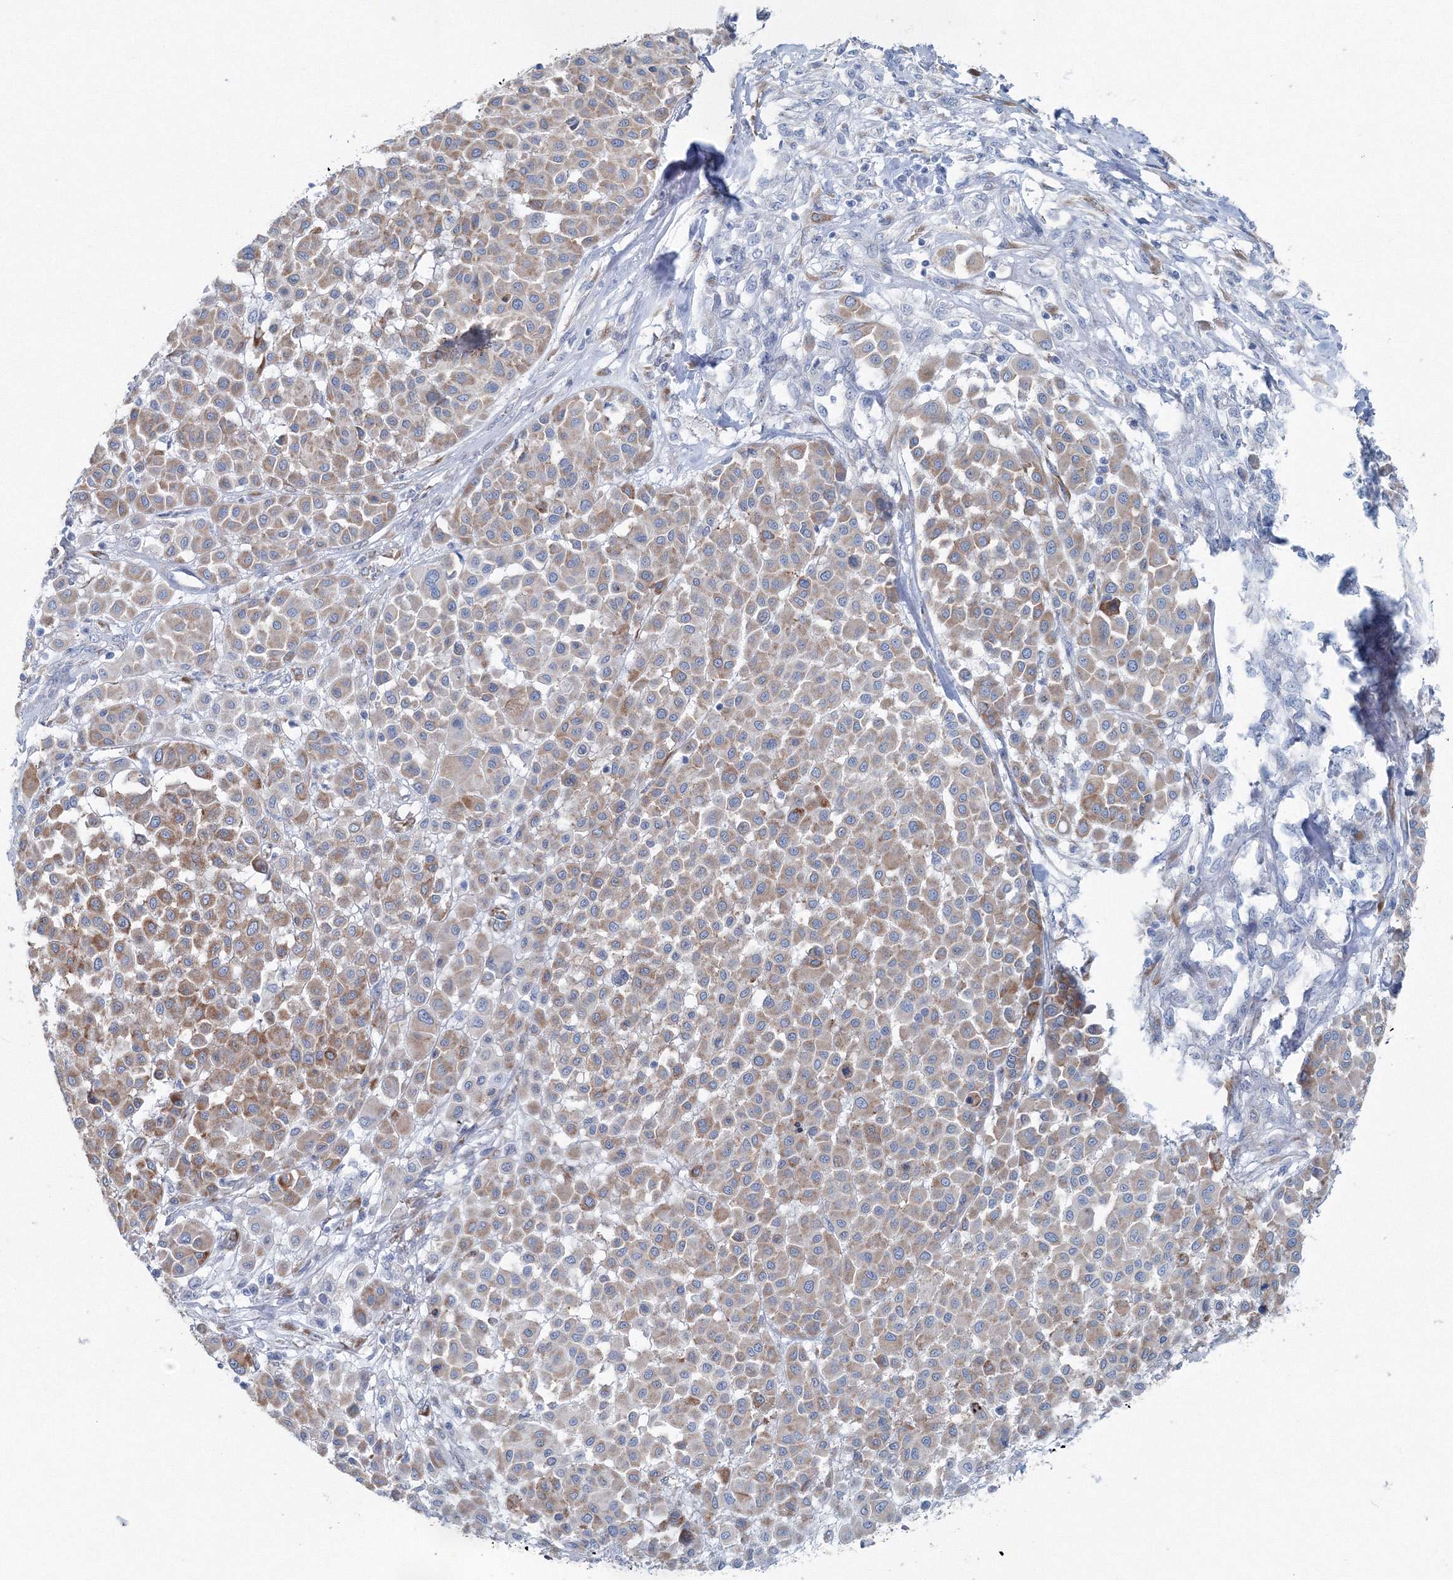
{"staining": {"intensity": "moderate", "quantity": "25%-75%", "location": "cytoplasmic/membranous"}, "tissue": "melanoma", "cell_type": "Tumor cells", "image_type": "cancer", "snomed": [{"axis": "morphology", "description": "Malignant melanoma, Metastatic site"}, {"axis": "topography", "description": "Soft tissue"}], "caption": "Approximately 25%-75% of tumor cells in human melanoma show moderate cytoplasmic/membranous protein expression as visualized by brown immunohistochemical staining.", "gene": "RCN1", "patient": {"sex": "male", "age": 41}}